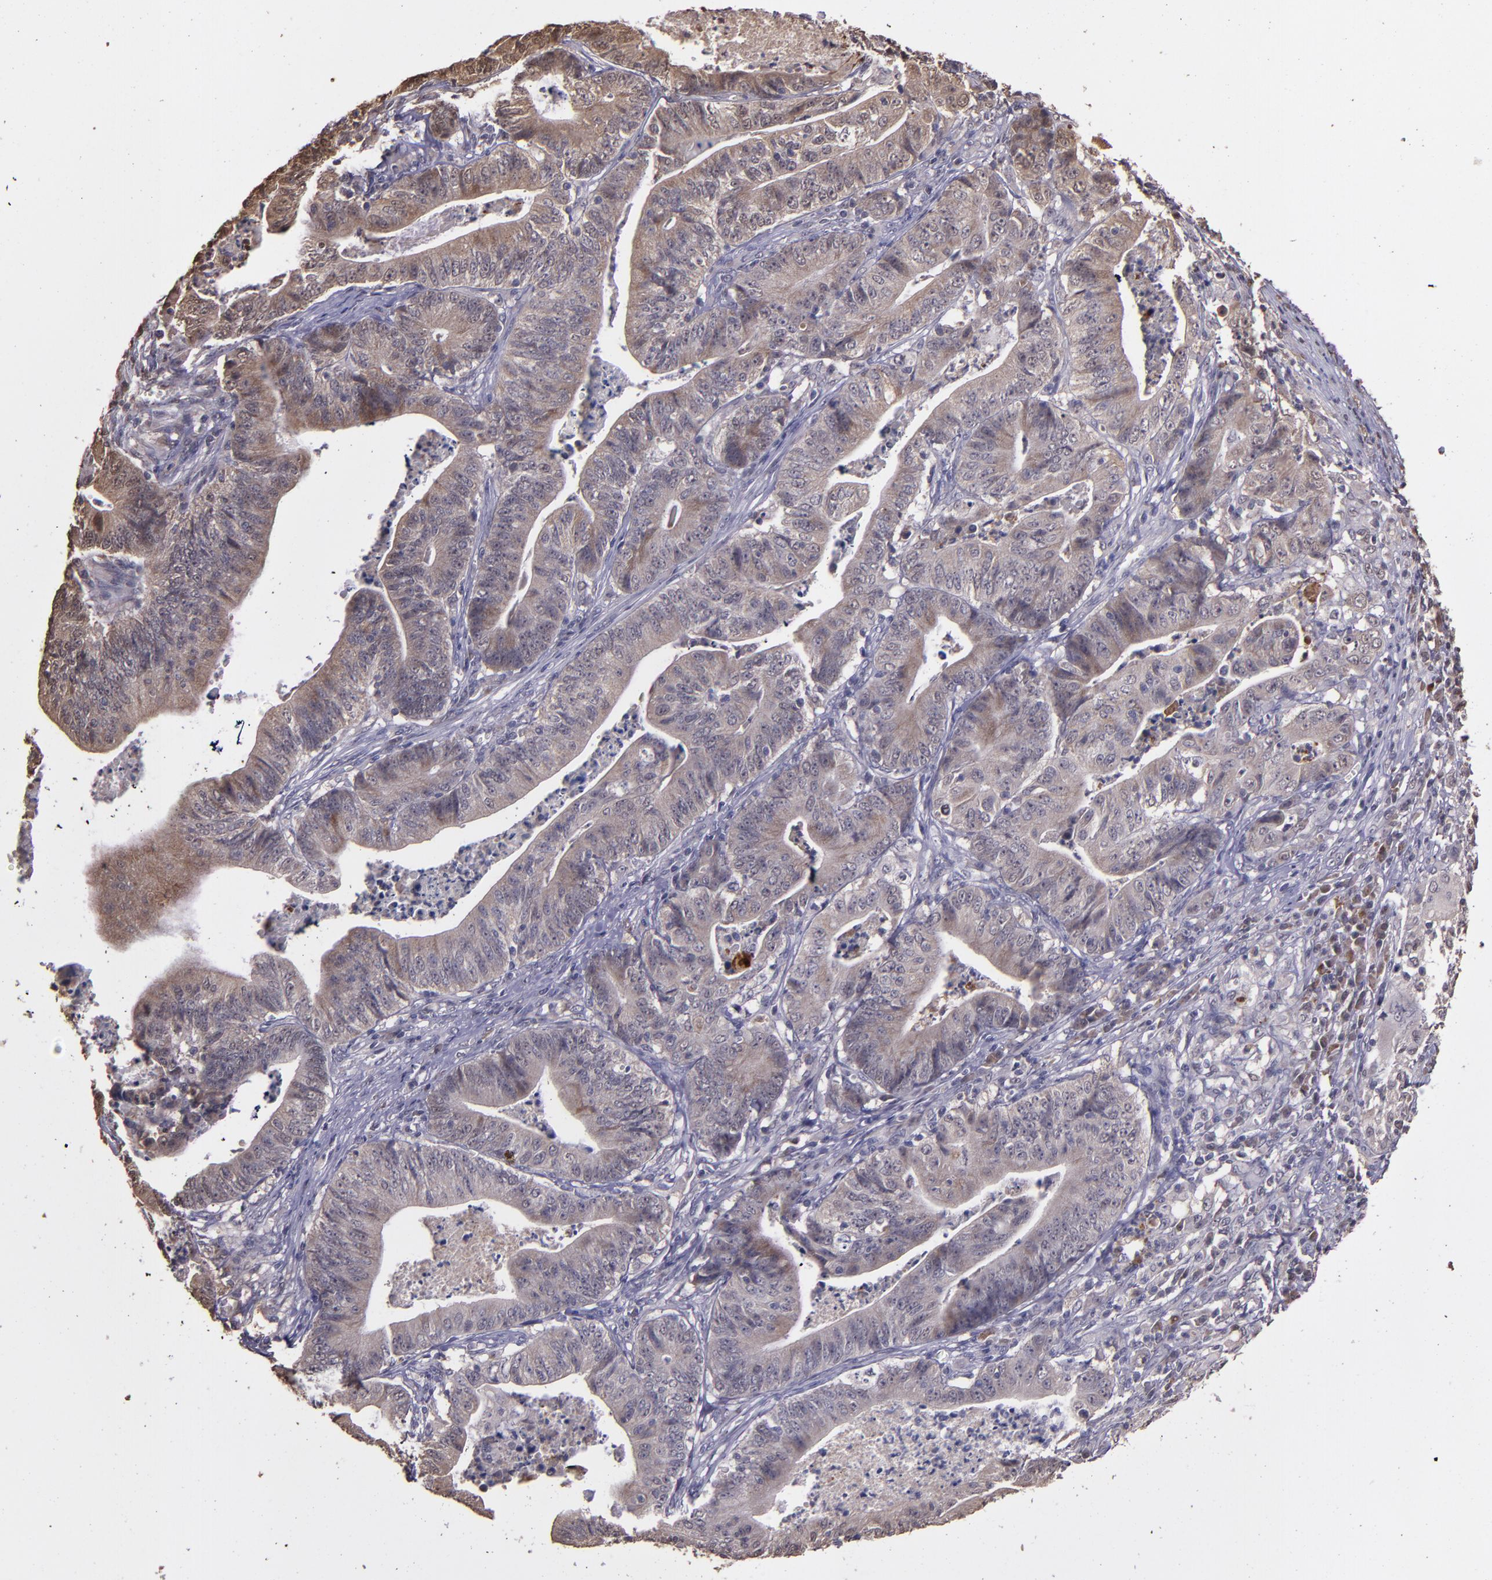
{"staining": {"intensity": "weak", "quantity": ">75%", "location": "cytoplasmic/membranous"}, "tissue": "stomach cancer", "cell_type": "Tumor cells", "image_type": "cancer", "snomed": [{"axis": "morphology", "description": "Adenocarcinoma, NOS"}, {"axis": "topography", "description": "Stomach, lower"}], "caption": "Stomach adenocarcinoma stained for a protein exhibits weak cytoplasmic/membranous positivity in tumor cells.", "gene": "SERPINF2", "patient": {"sex": "female", "age": 86}}